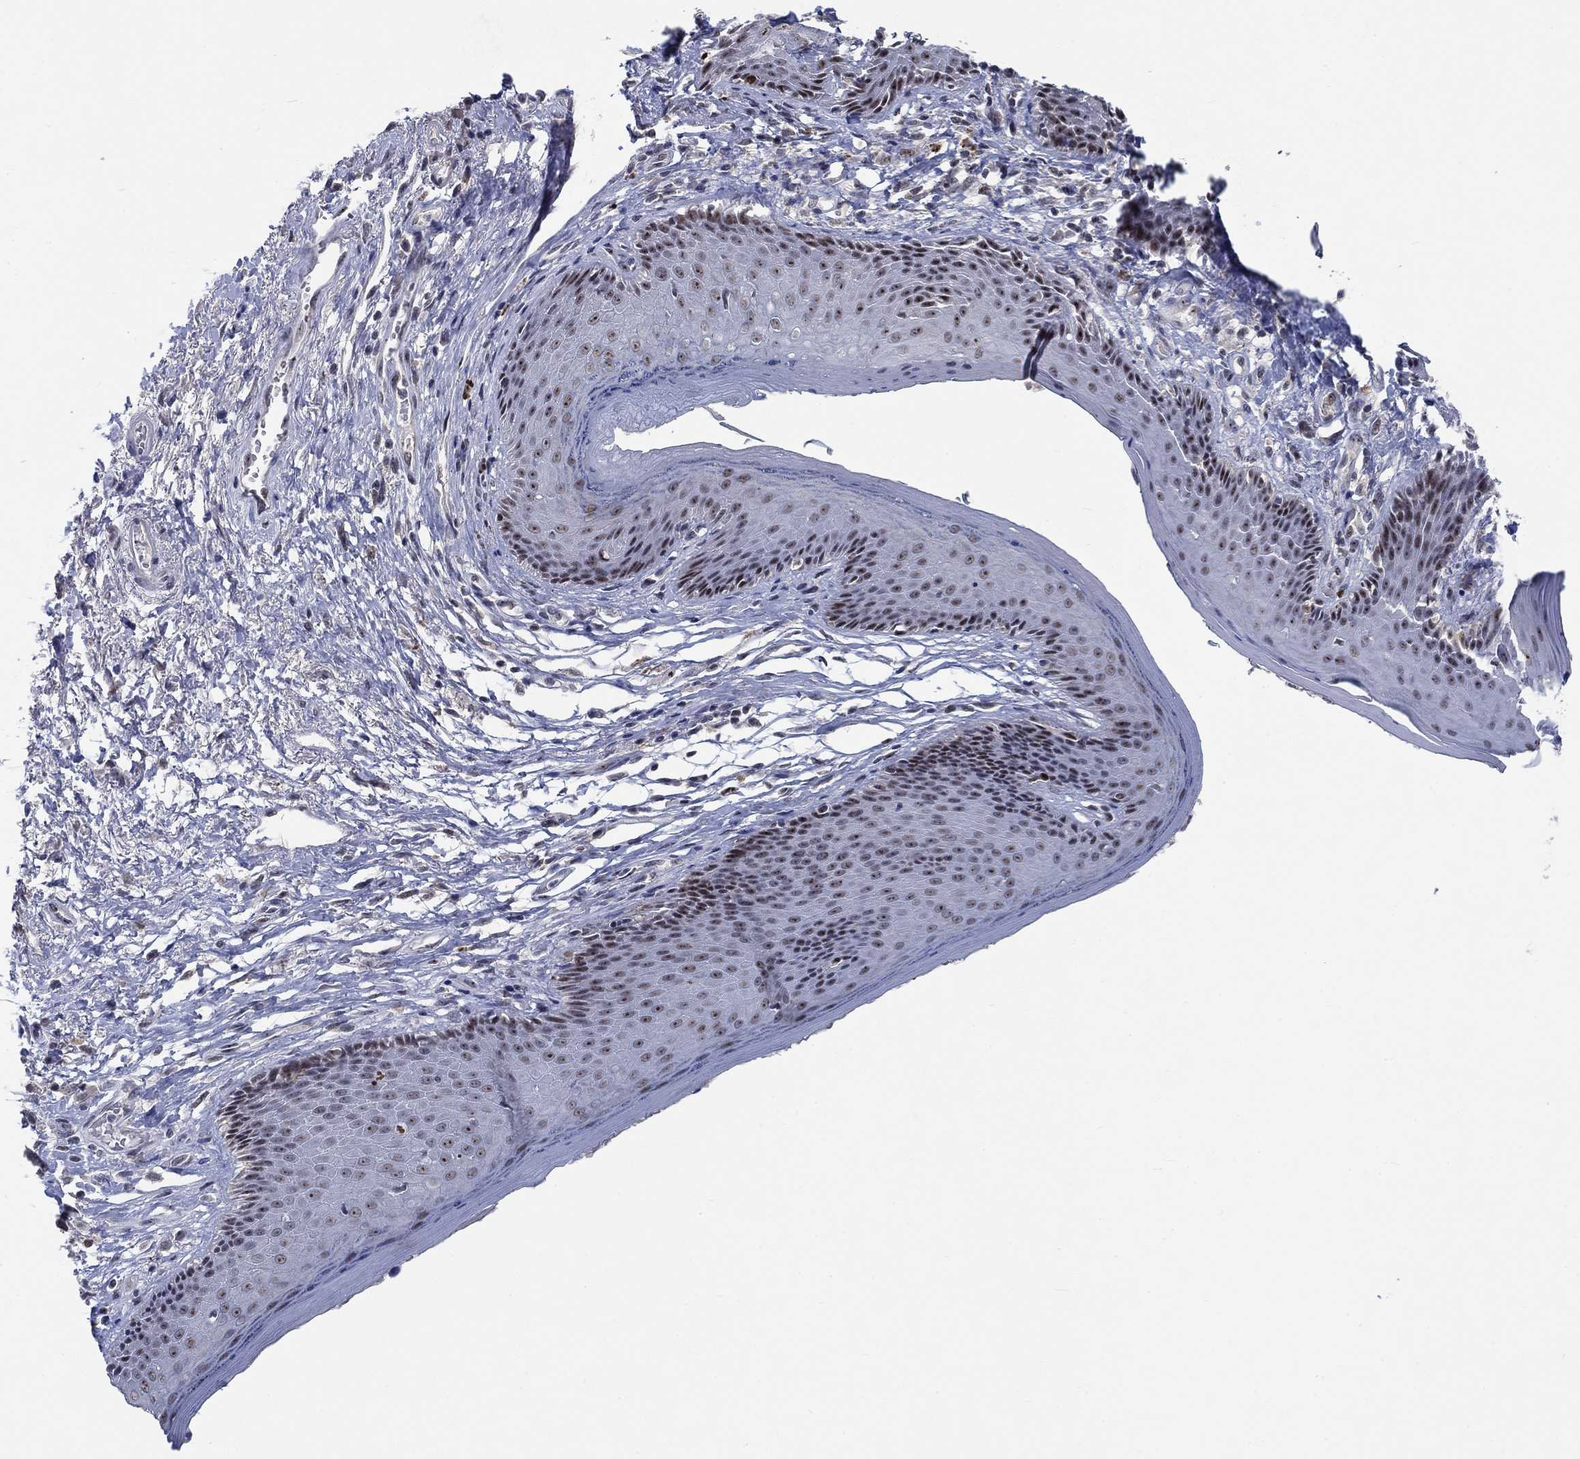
{"staining": {"intensity": "strong", "quantity": "25%-75%", "location": "nuclear"}, "tissue": "skin", "cell_type": "Epidermal cells", "image_type": "normal", "snomed": [{"axis": "morphology", "description": "Normal tissue, NOS"}, {"axis": "morphology", "description": "Adenocarcinoma, NOS"}, {"axis": "topography", "description": "Rectum"}, {"axis": "topography", "description": "Anal"}], "caption": "Skin stained with a brown dye exhibits strong nuclear positive expression in approximately 25%-75% of epidermal cells.", "gene": "HTN1", "patient": {"sex": "female", "age": 68}}